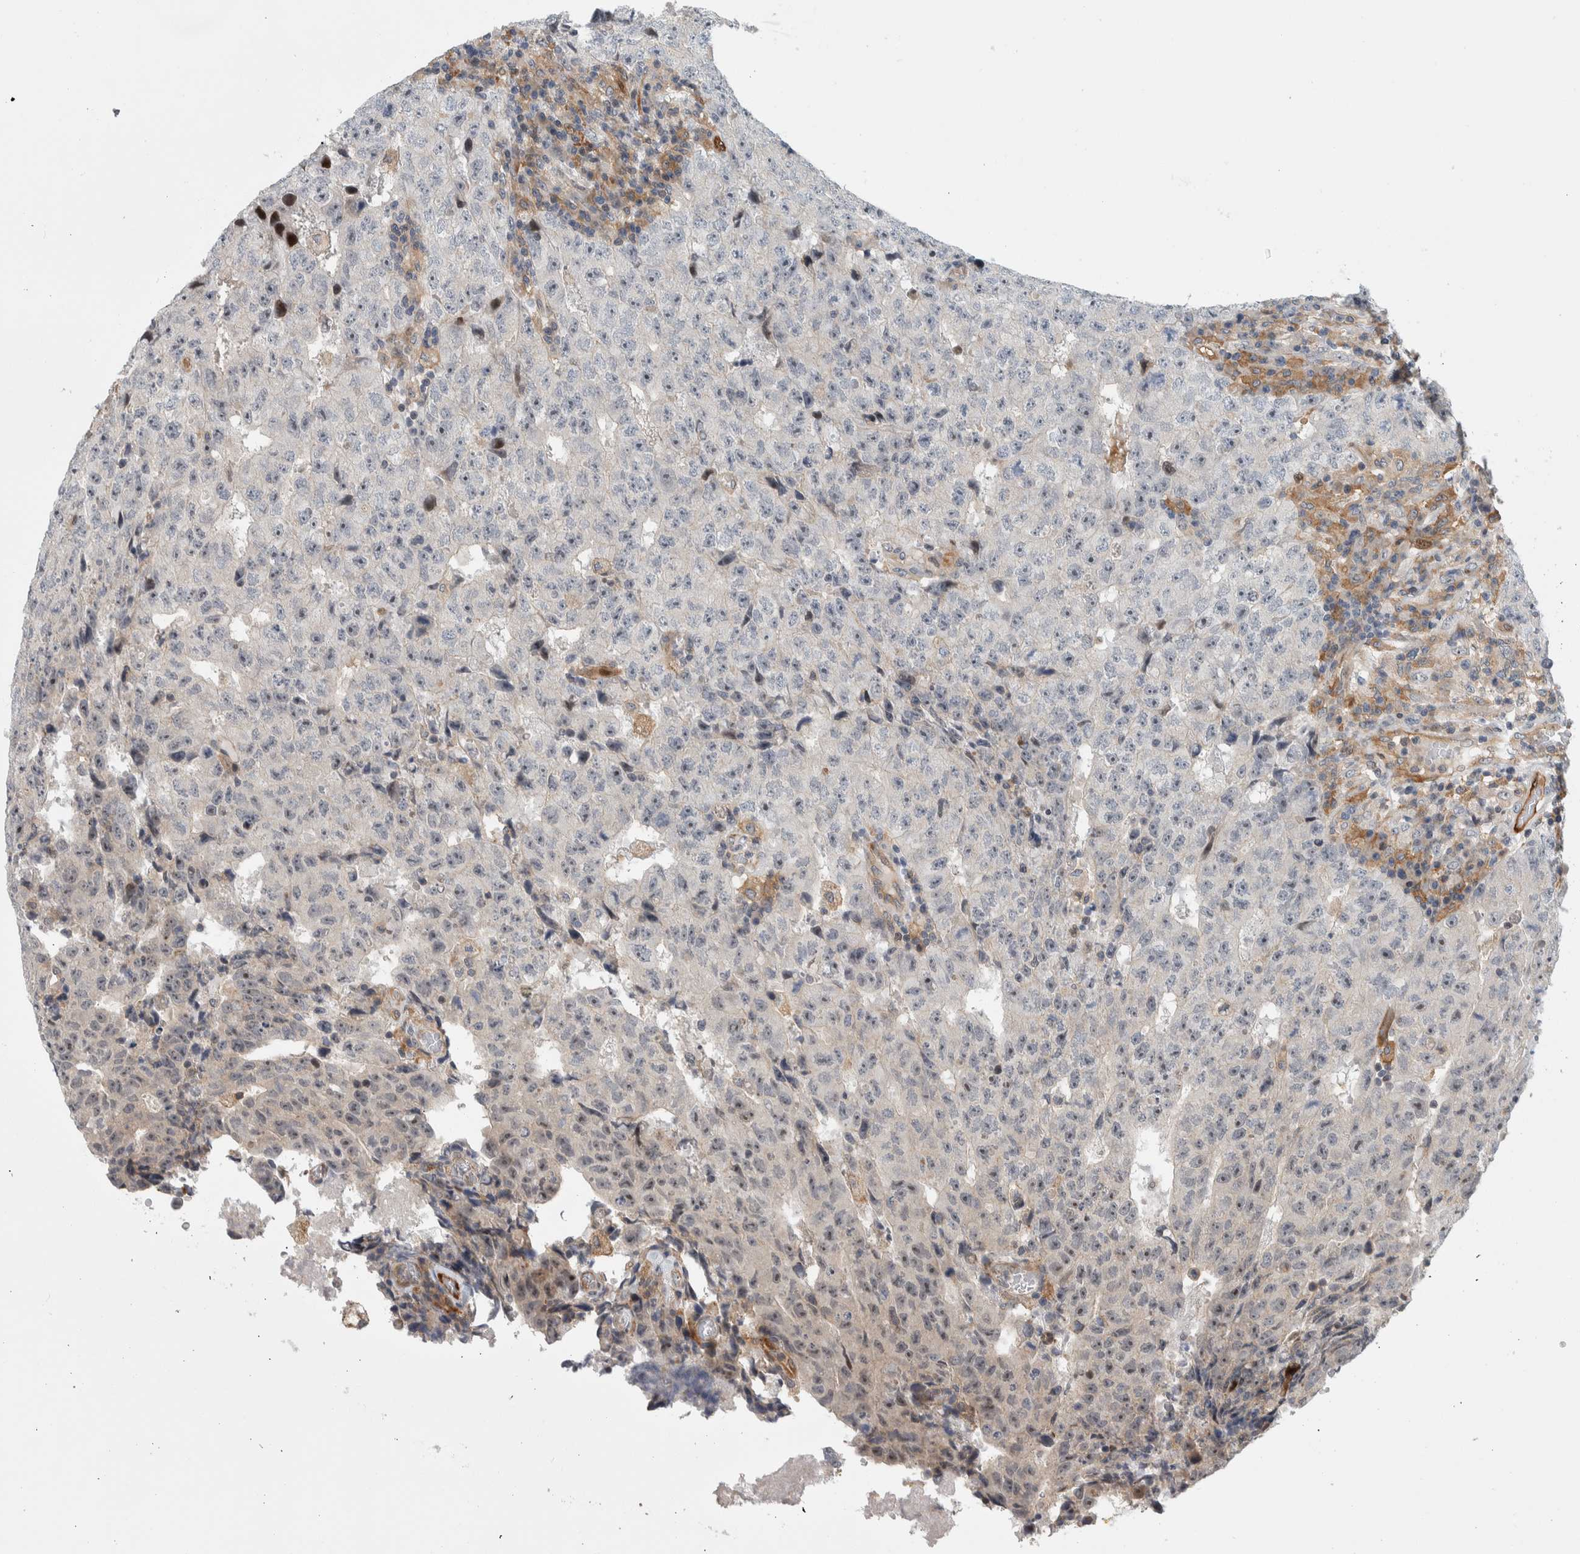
{"staining": {"intensity": "weak", "quantity": "<25%", "location": "nuclear"}, "tissue": "testis cancer", "cell_type": "Tumor cells", "image_type": "cancer", "snomed": [{"axis": "morphology", "description": "Necrosis, NOS"}, {"axis": "morphology", "description": "Carcinoma, Embryonal, NOS"}, {"axis": "topography", "description": "Testis"}], "caption": "Immunohistochemical staining of human testis cancer displays no significant staining in tumor cells.", "gene": "MSL1", "patient": {"sex": "male", "age": 19}}